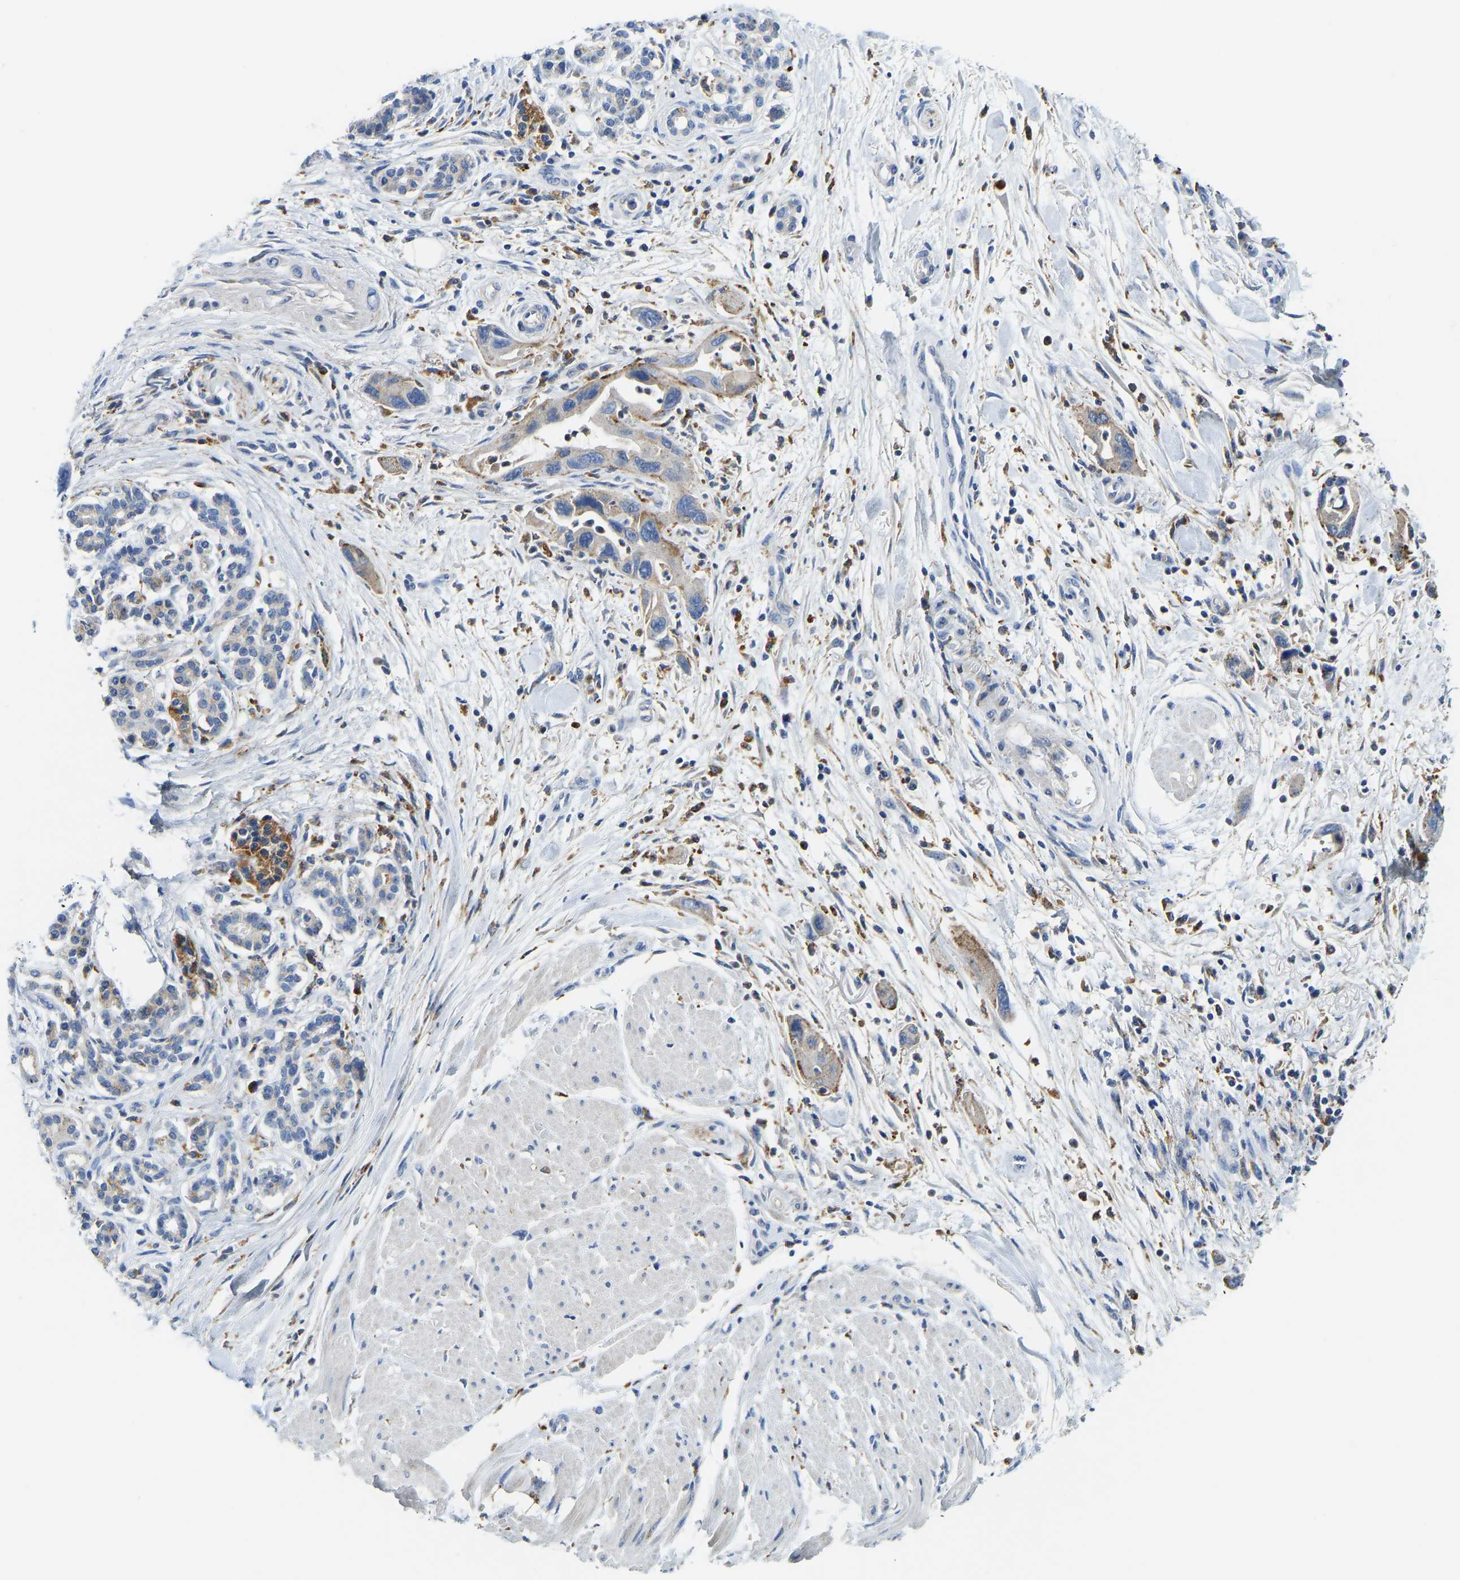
{"staining": {"intensity": "moderate", "quantity": "<25%", "location": "cytoplasmic/membranous"}, "tissue": "pancreatic cancer", "cell_type": "Tumor cells", "image_type": "cancer", "snomed": [{"axis": "morphology", "description": "Normal tissue, NOS"}, {"axis": "morphology", "description": "Adenocarcinoma, NOS"}, {"axis": "topography", "description": "Pancreas"}], "caption": "This photomicrograph reveals adenocarcinoma (pancreatic) stained with immunohistochemistry (IHC) to label a protein in brown. The cytoplasmic/membranous of tumor cells show moderate positivity for the protein. Nuclei are counter-stained blue.", "gene": "ATP6V1E1", "patient": {"sex": "female", "age": 71}}